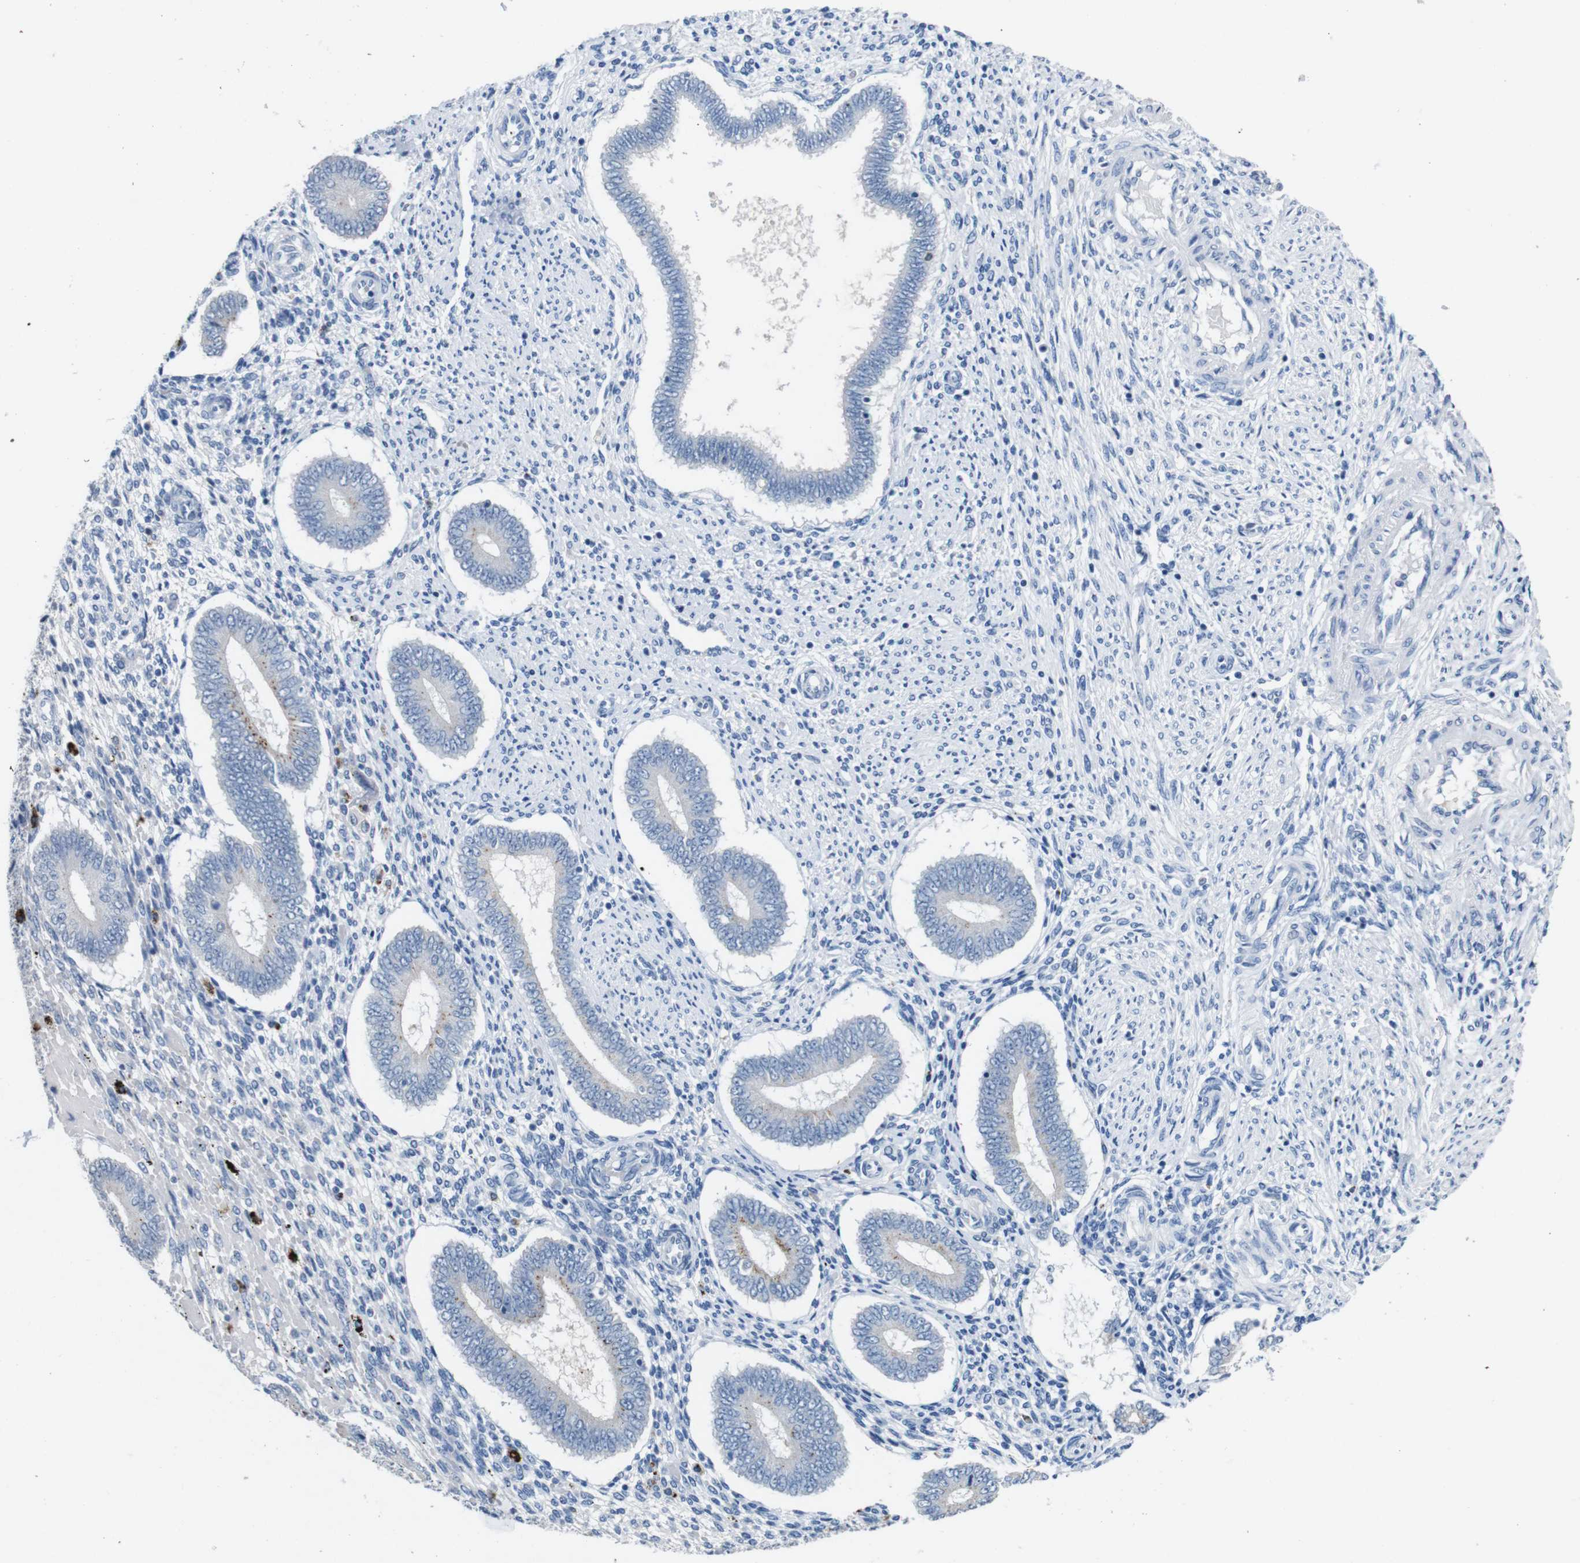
{"staining": {"intensity": "negative", "quantity": "none", "location": "none"}, "tissue": "endometrium", "cell_type": "Cells in endometrial stroma", "image_type": "normal", "snomed": [{"axis": "morphology", "description": "Normal tissue, NOS"}, {"axis": "topography", "description": "Endometrium"}], "caption": "Immunohistochemistry (IHC) photomicrograph of unremarkable endometrium: human endometrium stained with DAB (3,3'-diaminobenzidine) demonstrates no significant protein staining in cells in endometrial stroma.", "gene": "SLC2A8", "patient": {"sex": "female", "age": 42}}